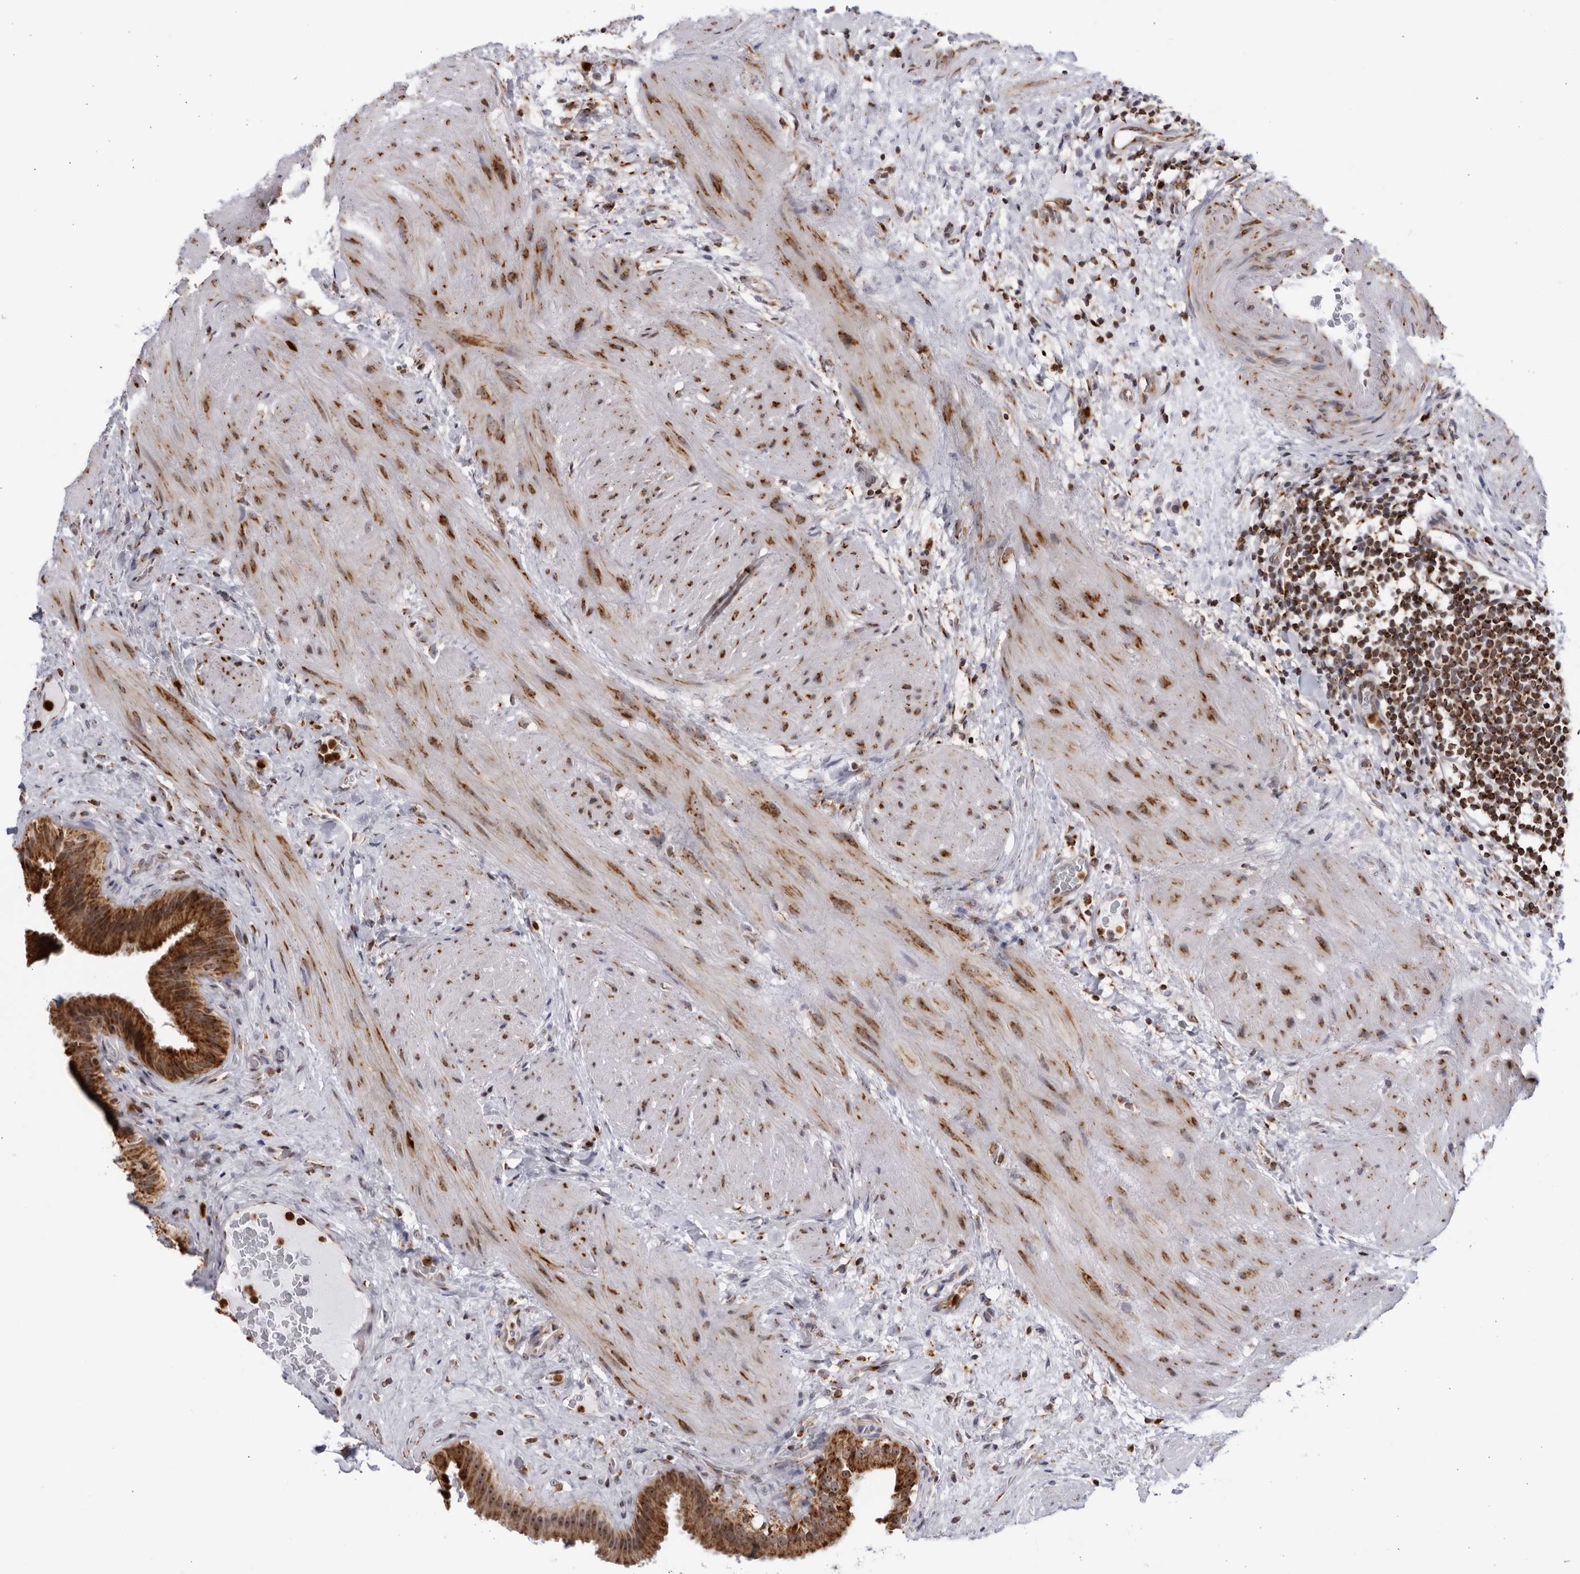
{"staining": {"intensity": "strong", "quantity": ">75%", "location": "cytoplasmic/membranous"}, "tissue": "gallbladder", "cell_type": "Glandular cells", "image_type": "normal", "snomed": [{"axis": "morphology", "description": "Normal tissue, NOS"}, {"axis": "topography", "description": "Gallbladder"}], "caption": "This photomicrograph demonstrates IHC staining of unremarkable human gallbladder, with high strong cytoplasmic/membranous staining in about >75% of glandular cells.", "gene": "RBM34", "patient": {"sex": "male", "age": 49}}